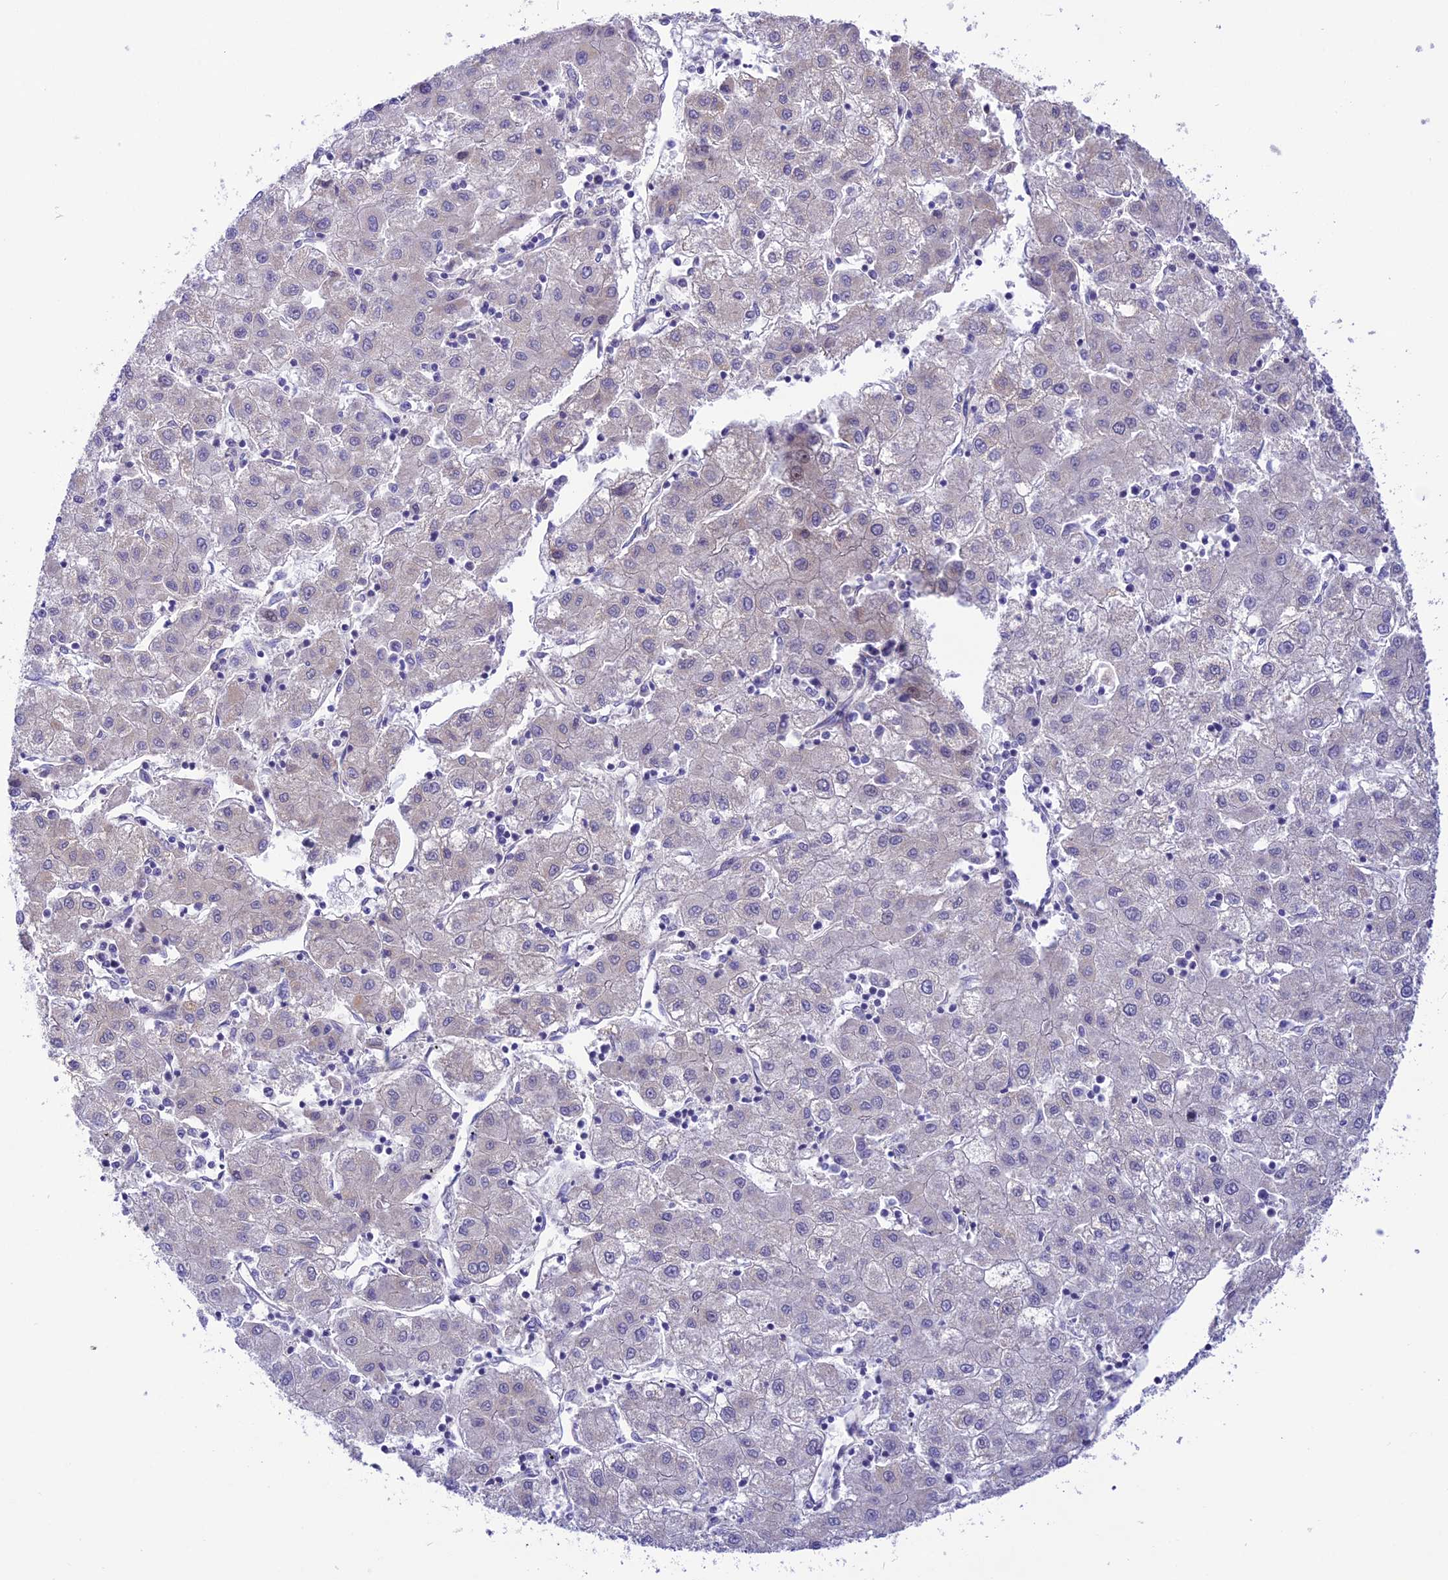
{"staining": {"intensity": "negative", "quantity": "none", "location": "none"}, "tissue": "liver cancer", "cell_type": "Tumor cells", "image_type": "cancer", "snomed": [{"axis": "morphology", "description": "Carcinoma, Hepatocellular, NOS"}, {"axis": "topography", "description": "Liver"}], "caption": "Immunohistochemical staining of human liver cancer (hepatocellular carcinoma) shows no significant expression in tumor cells.", "gene": "TRIM43B", "patient": {"sex": "male", "age": 72}}